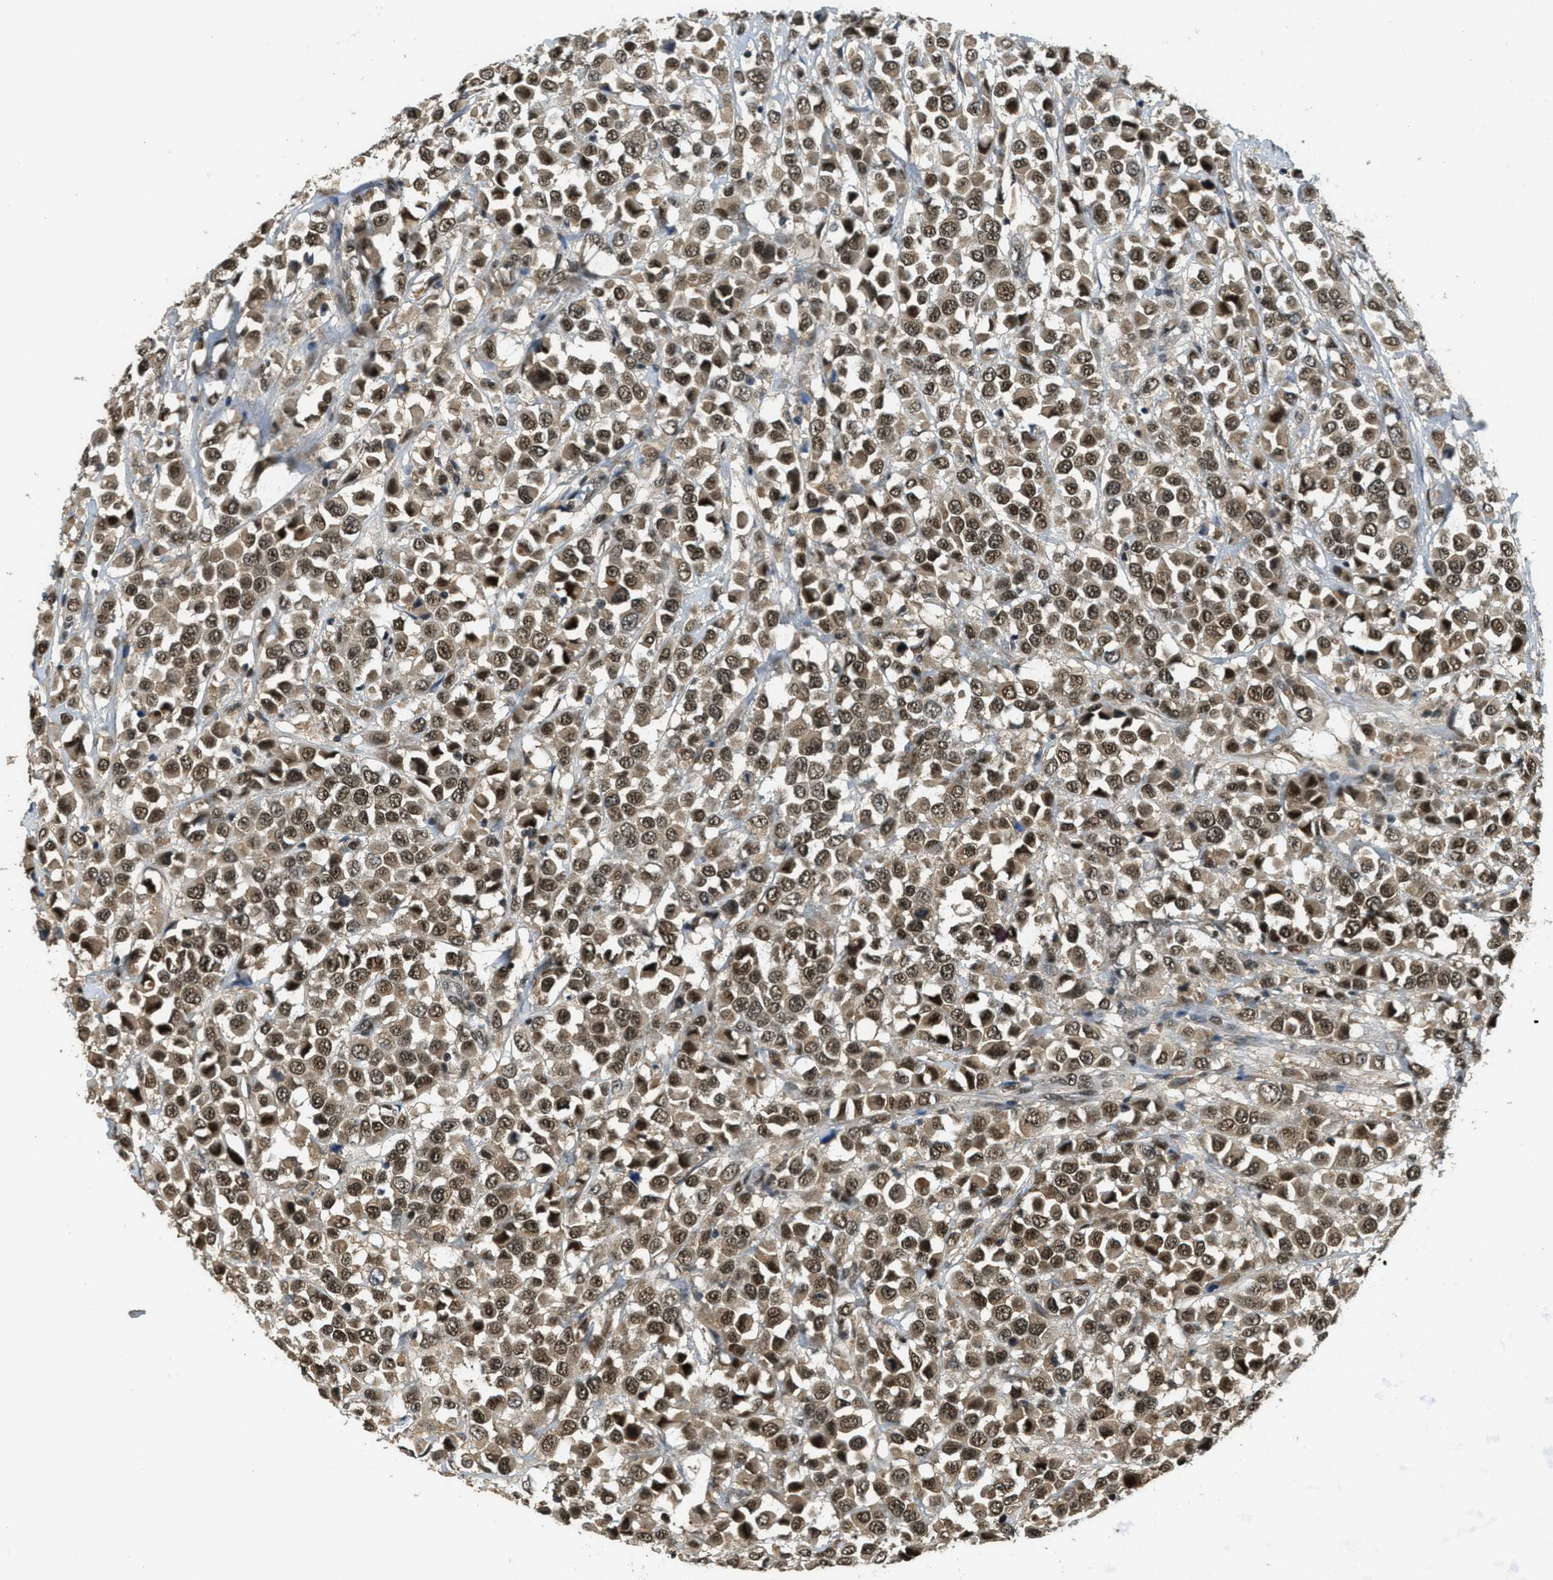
{"staining": {"intensity": "strong", "quantity": ">75%", "location": "cytoplasmic/membranous,nuclear"}, "tissue": "breast cancer", "cell_type": "Tumor cells", "image_type": "cancer", "snomed": [{"axis": "morphology", "description": "Duct carcinoma"}, {"axis": "topography", "description": "Breast"}], "caption": "Immunohistochemical staining of human breast infiltrating ductal carcinoma shows high levels of strong cytoplasmic/membranous and nuclear positivity in approximately >75% of tumor cells.", "gene": "ZNF148", "patient": {"sex": "female", "age": 61}}